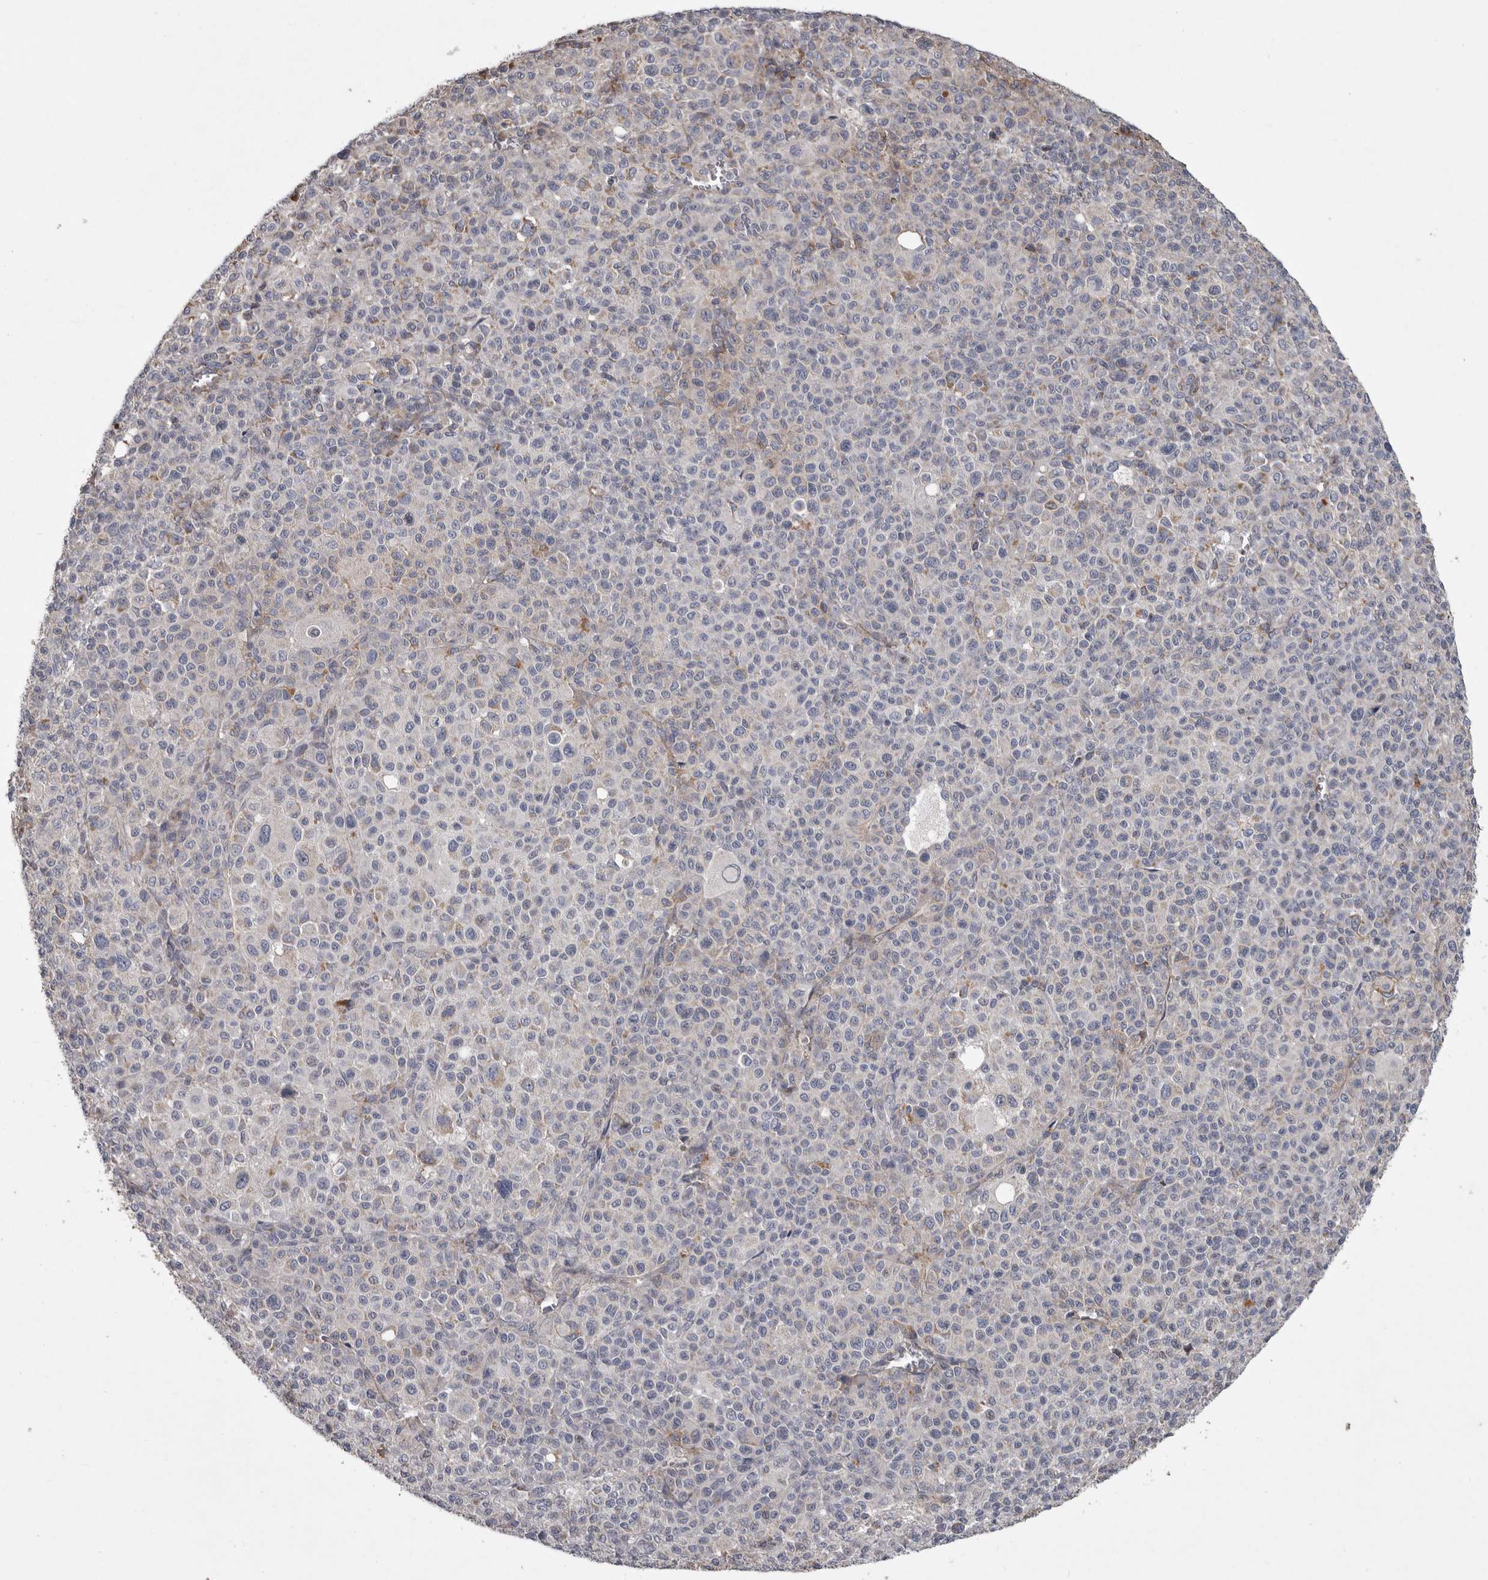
{"staining": {"intensity": "negative", "quantity": "none", "location": "none"}, "tissue": "melanoma", "cell_type": "Tumor cells", "image_type": "cancer", "snomed": [{"axis": "morphology", "description": "Malignant melanoma, Metastatic site"}, {"axis": "topography", "description": "Skin"}], "caption": "This is an immunohistochemistry image of human malignant melanoma (metastatic site). There is no staining in tumor cells.", "gene": "CRP", "patient": {"sex": "female", "age": 74}}